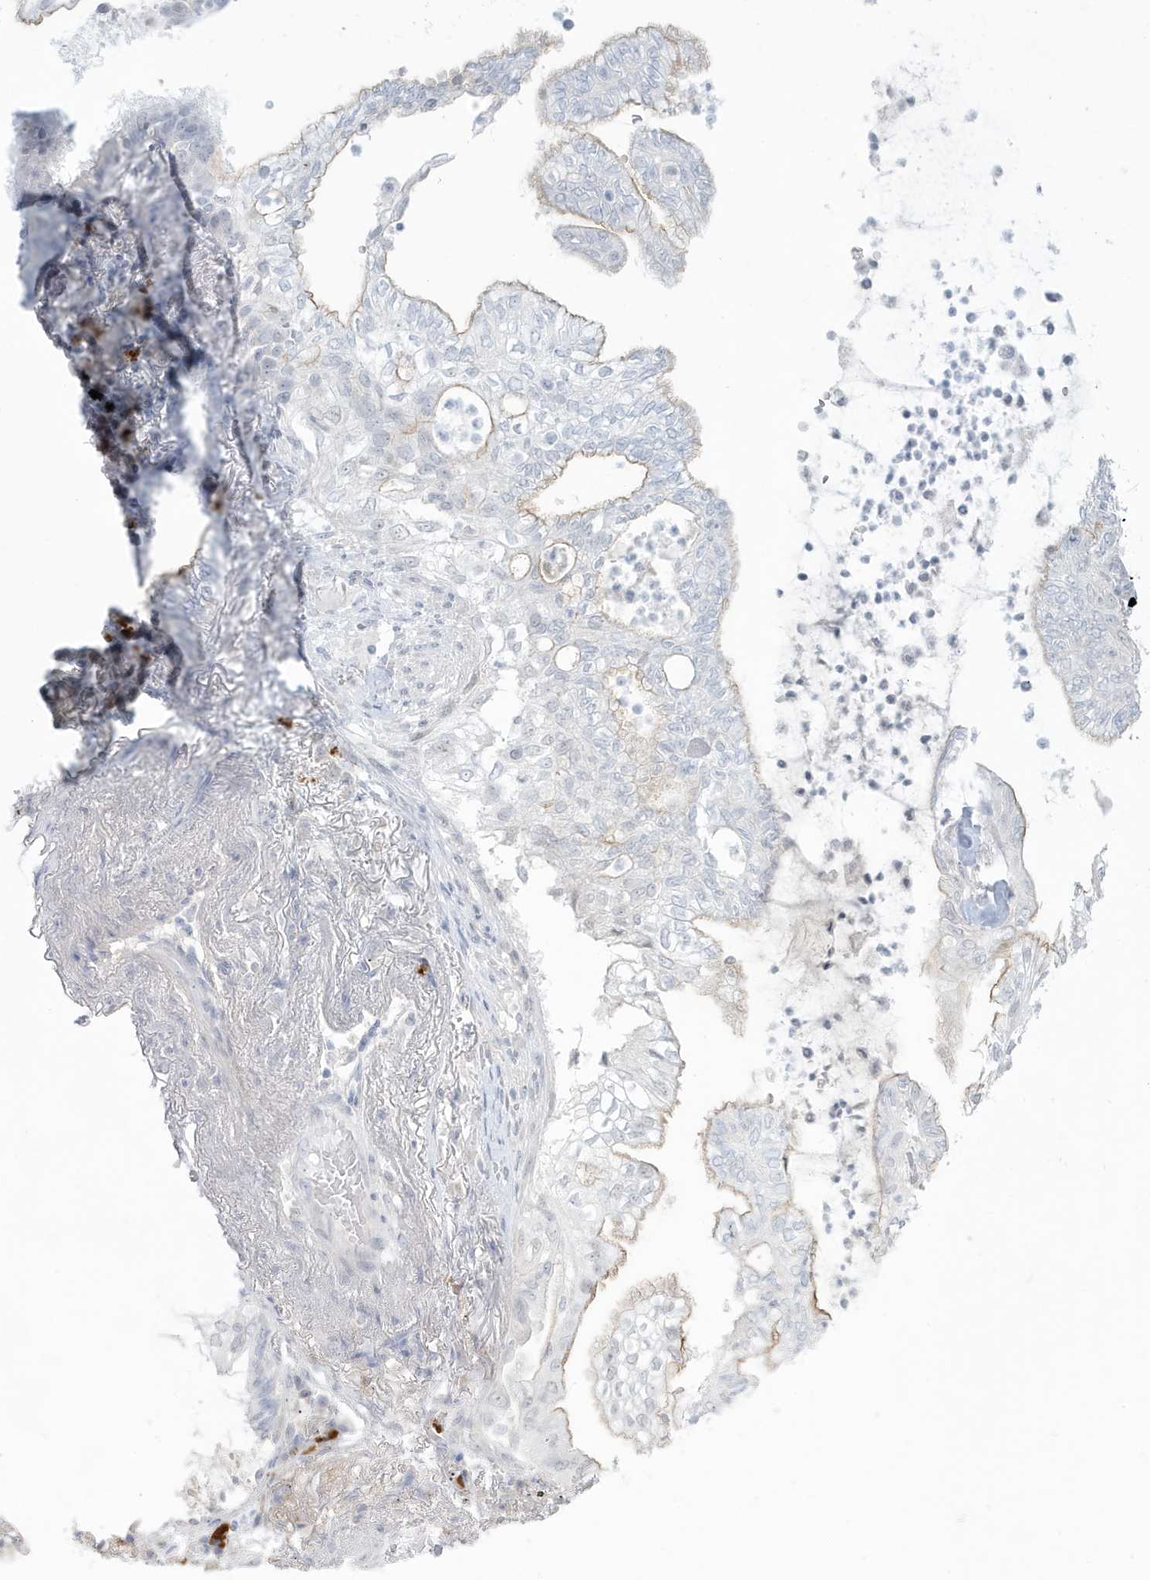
{"staining": {"intensity": "negative", "quantity": "none", "location": "none"}, "tissue": "lung cancer", "cell_type": "Tumor cells", "image_type": "cancer", "snomed": [{"axis": "morphology", "description": "Adenocarcinoma, NOS"}, {"axis": "topography", "description": "Lung"}], "caption": "IHC of lung cancer (adenocarcinoma) shows no positivity in tumor cells. (DAB IHC visualized using brightfield microscopy, high magnification).", "gene": "HERC6", "patient": {"sex": "female", "age": 70}}